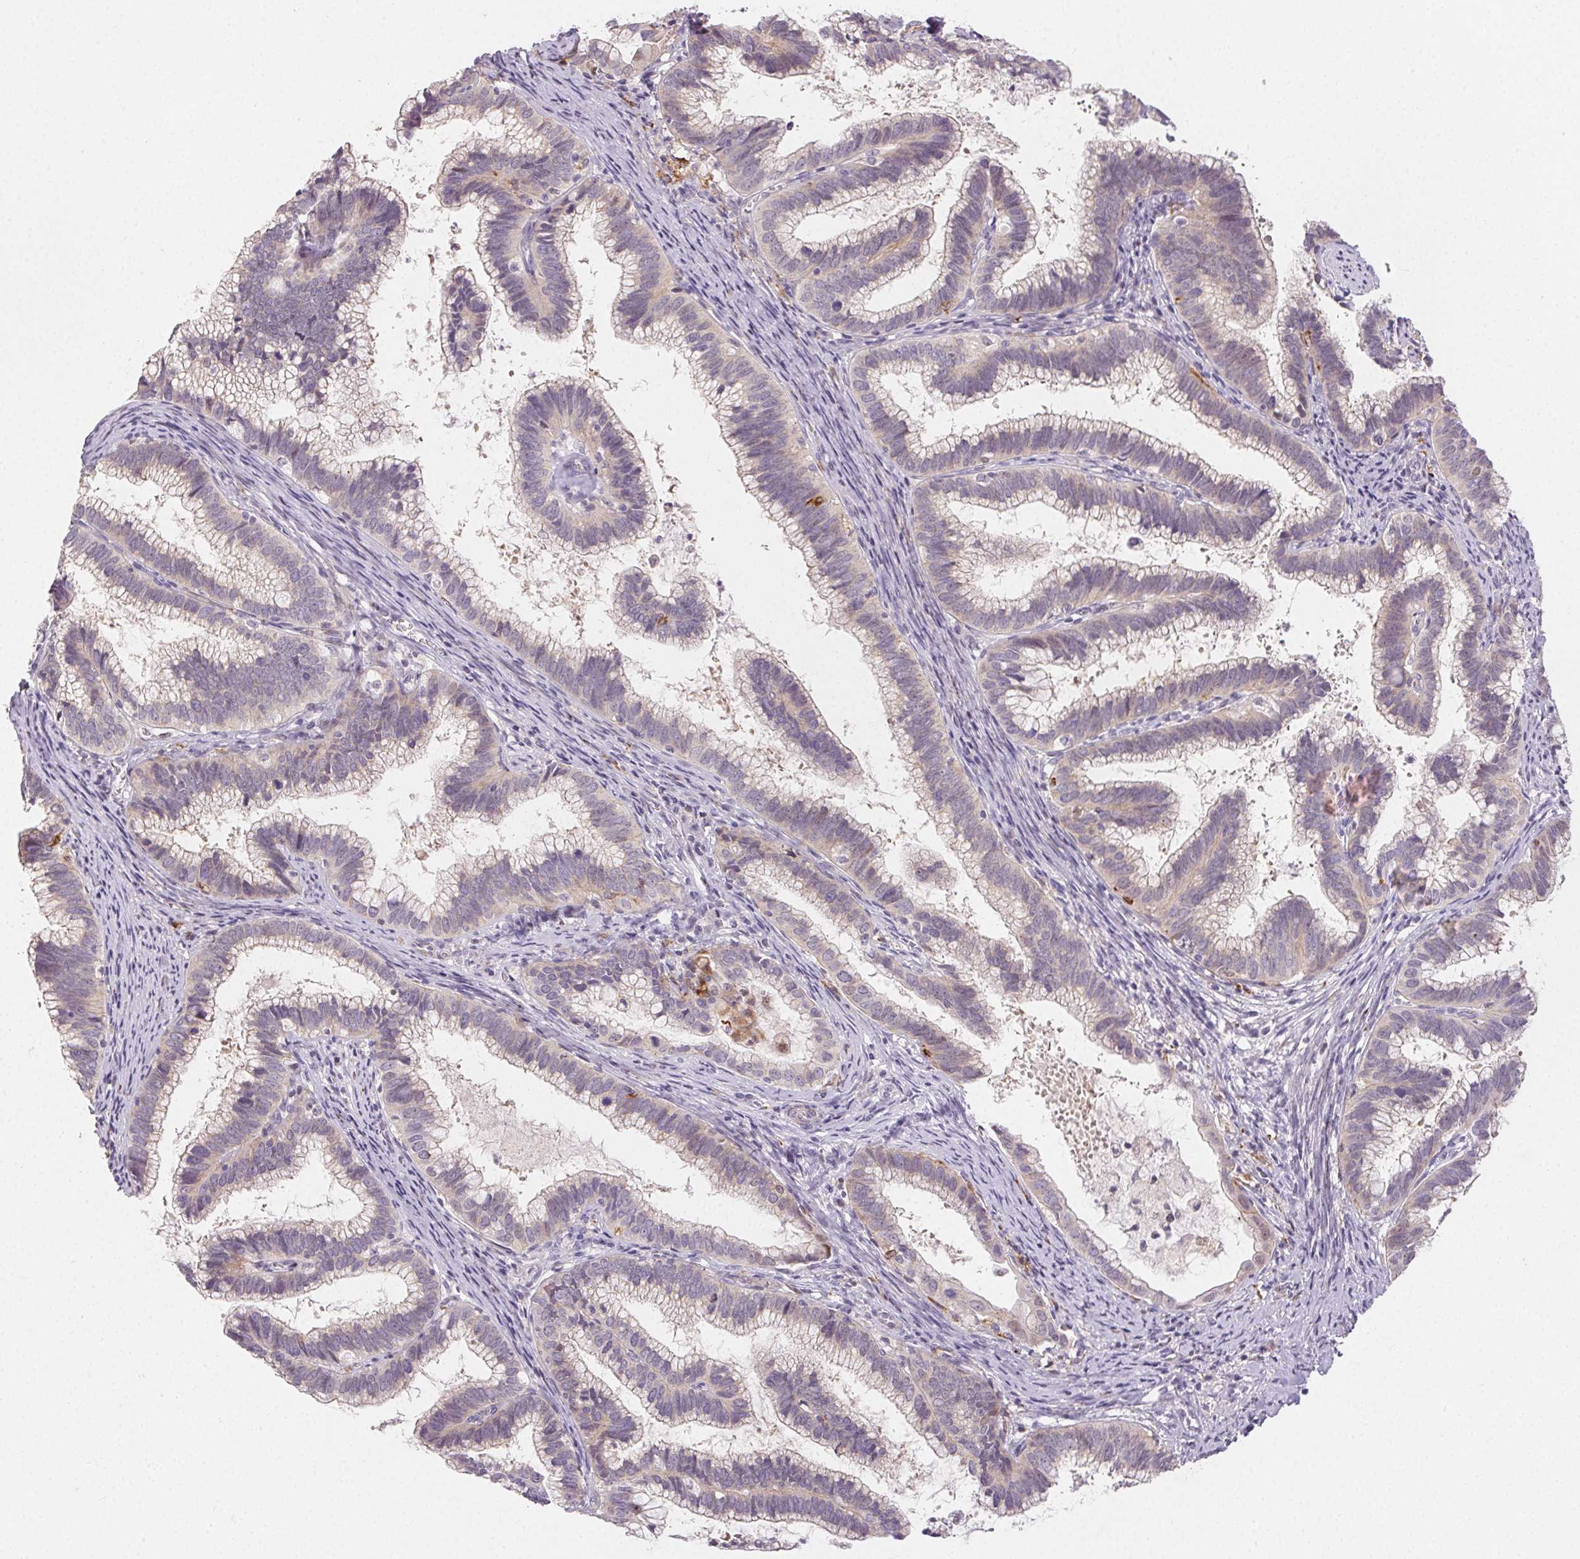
{"staining": {"intensity": "negative", "quantity": "none", "location": "none"}, "tissue": "cervical cancer", "cell_type": "Tumor cells", "image_type": "cancer", "snomed": [{"axis": "morphology", "description": "Adenocarcinoma, NOS"}, {"axis": "topography", "description": "Cervix"}], "caption": "Immunohistochemistry photomicrograph of neoplastic tissue: adenocarcinoma (cervical) stained with DAB shows no significant protein expression in tumor cells. The staining was performed using DAB to visualize the protein expression in brown, while the nuclei were stained in blue with hematoxylin (Magnification: 20x).", "gene": "RPGRIP1", "patient": {"sex": "female", "age": 61}}